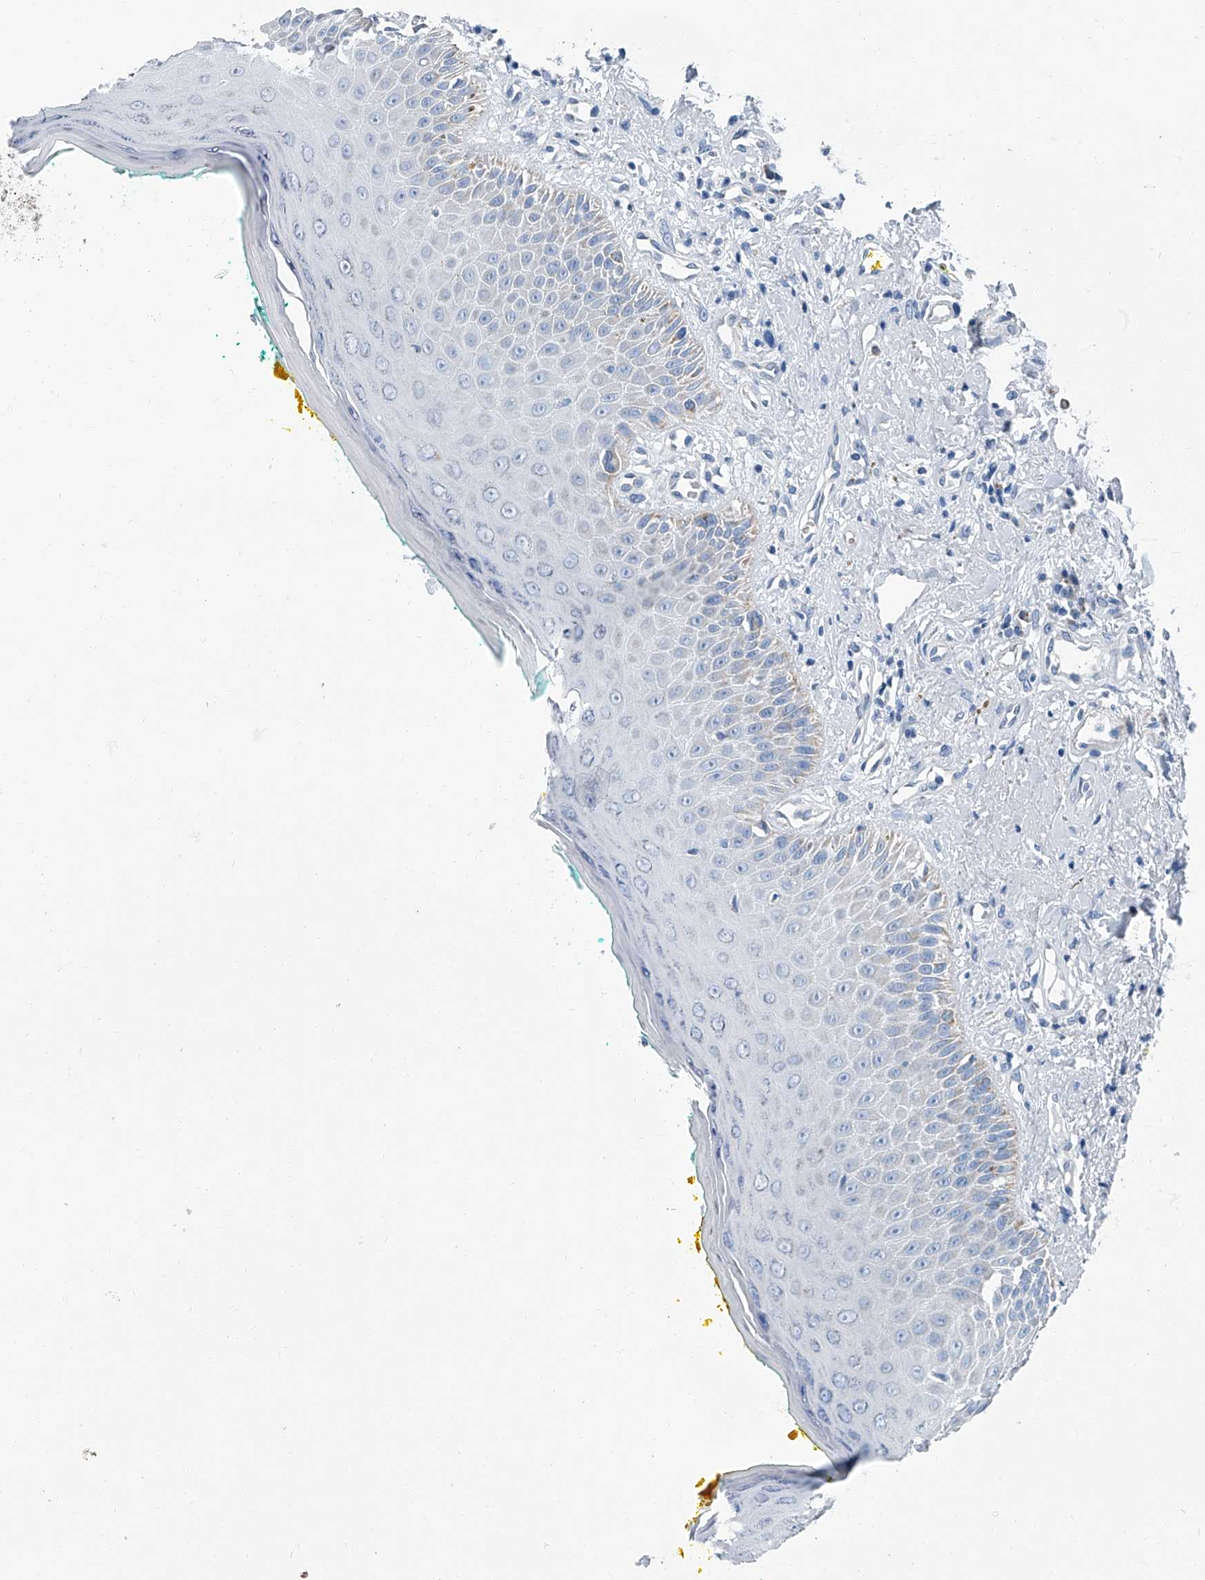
{"staining": {"intensity": "negative", "quantity": "none", "location": "none"}, "tissue": "oral mucosa", "cell_type": "Squamous epithelial cells", "image_type": "normal", "snomed": [{"axis": "morphology", "description": "Normal tissue, NOS"}, {"axis": "topography", "description": "Oral tissue"}], "caption": "DAB immunohistochemical staining of benign oral mucosa shows no significant staining in squamous epithelial cells.", "gene": "MT", "patient": {"sex": "female", "age": 70}}